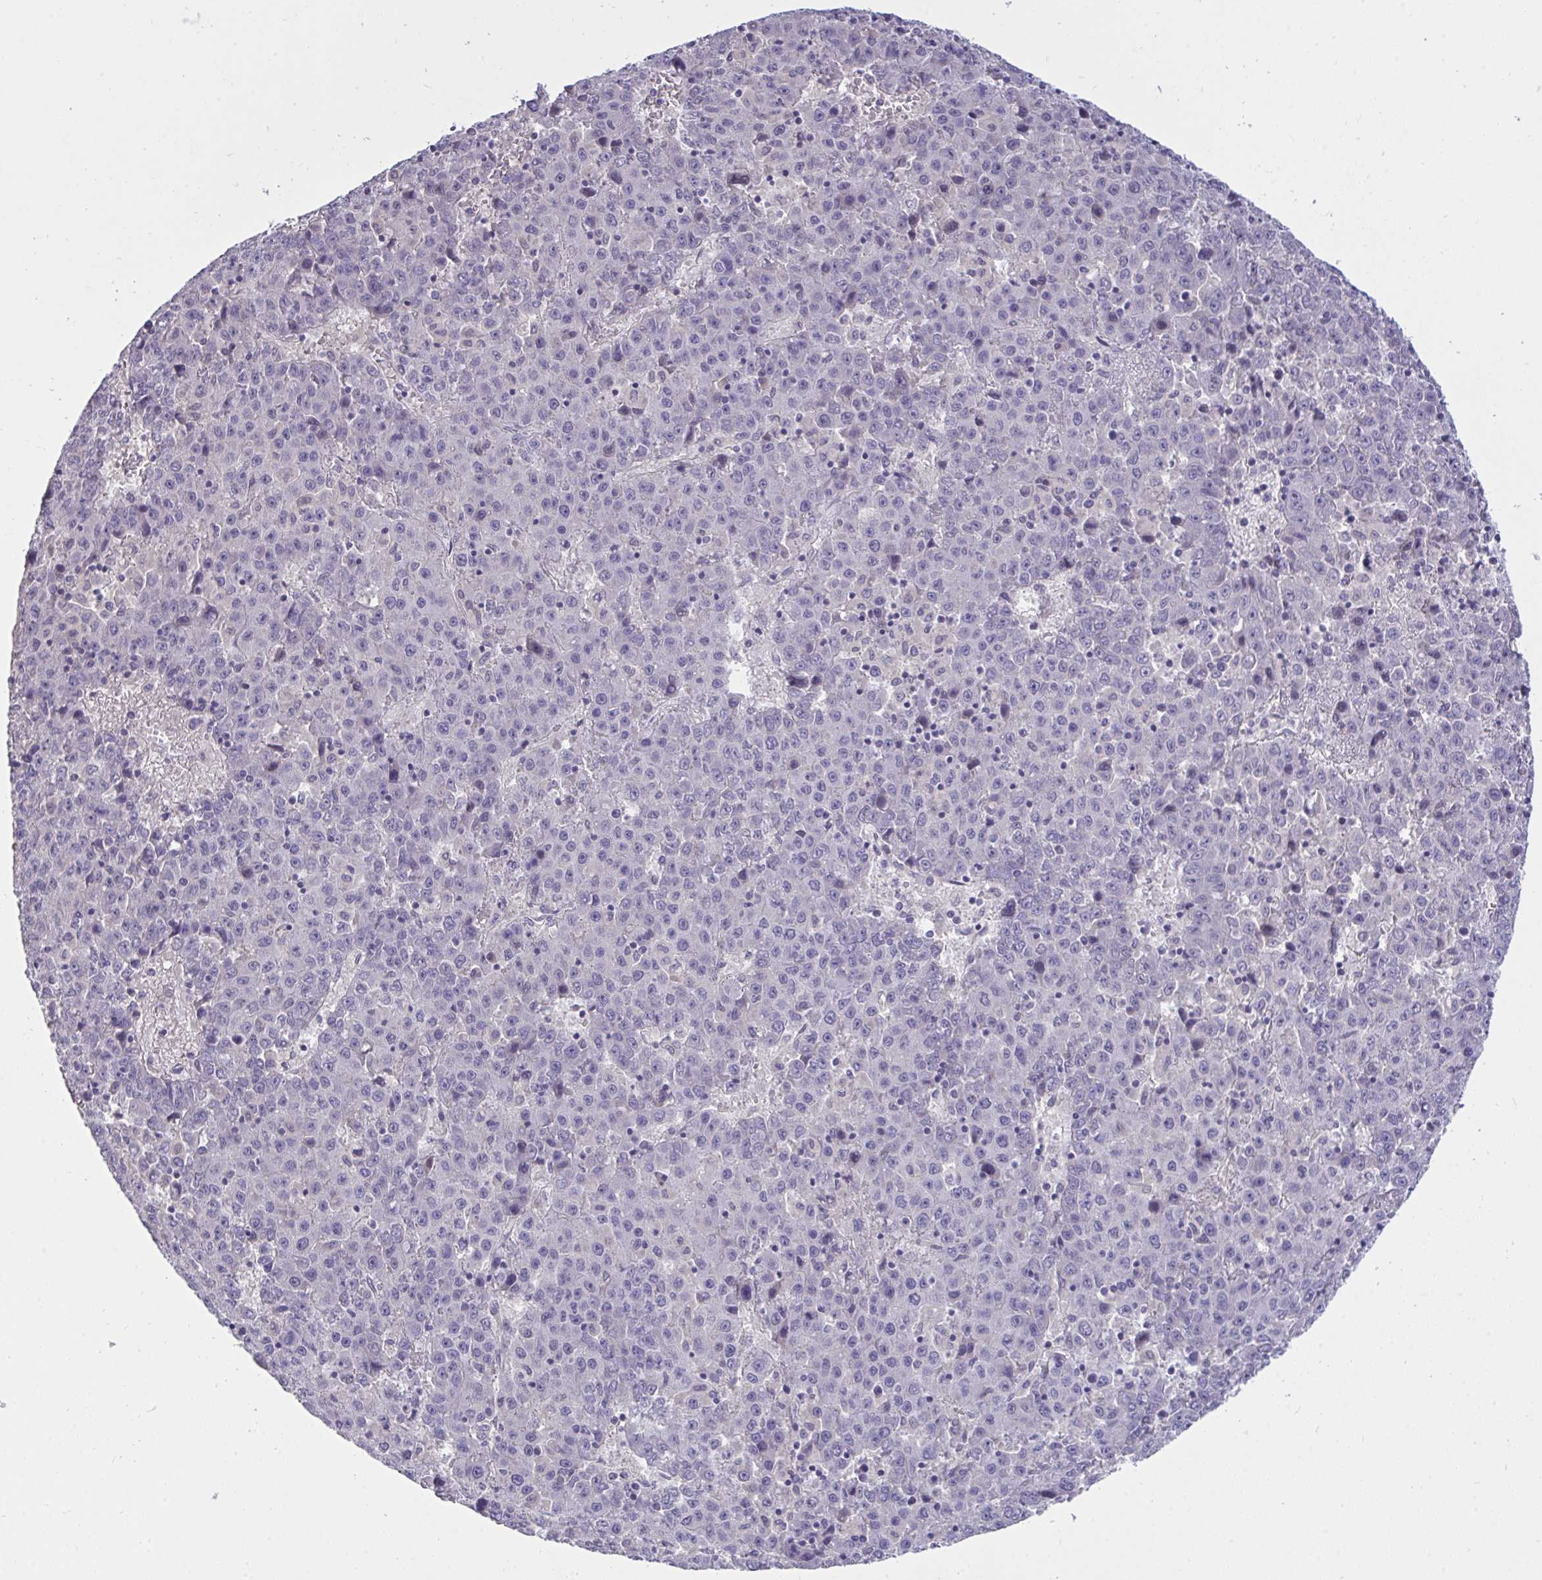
{"staining": {"intensity": "negative", "quantity": "none", "location": "none"}, "tissue": "liver cancer", "cell_type": "Tumor cells", "image_type": "cancer", "snomed": [{"axis": "morphology", "description": "Carcinoma, Hepatocellular, NOS"}, {"axis": "topography", "description": "Liver"}], "caption": "Hepatocellular carcinoma (liver) stained for a protein using immunohistochemistry reveals no staining tumor cells.", "gene": "C19orf54", "patient": {"sex": "female", "age": 53}}